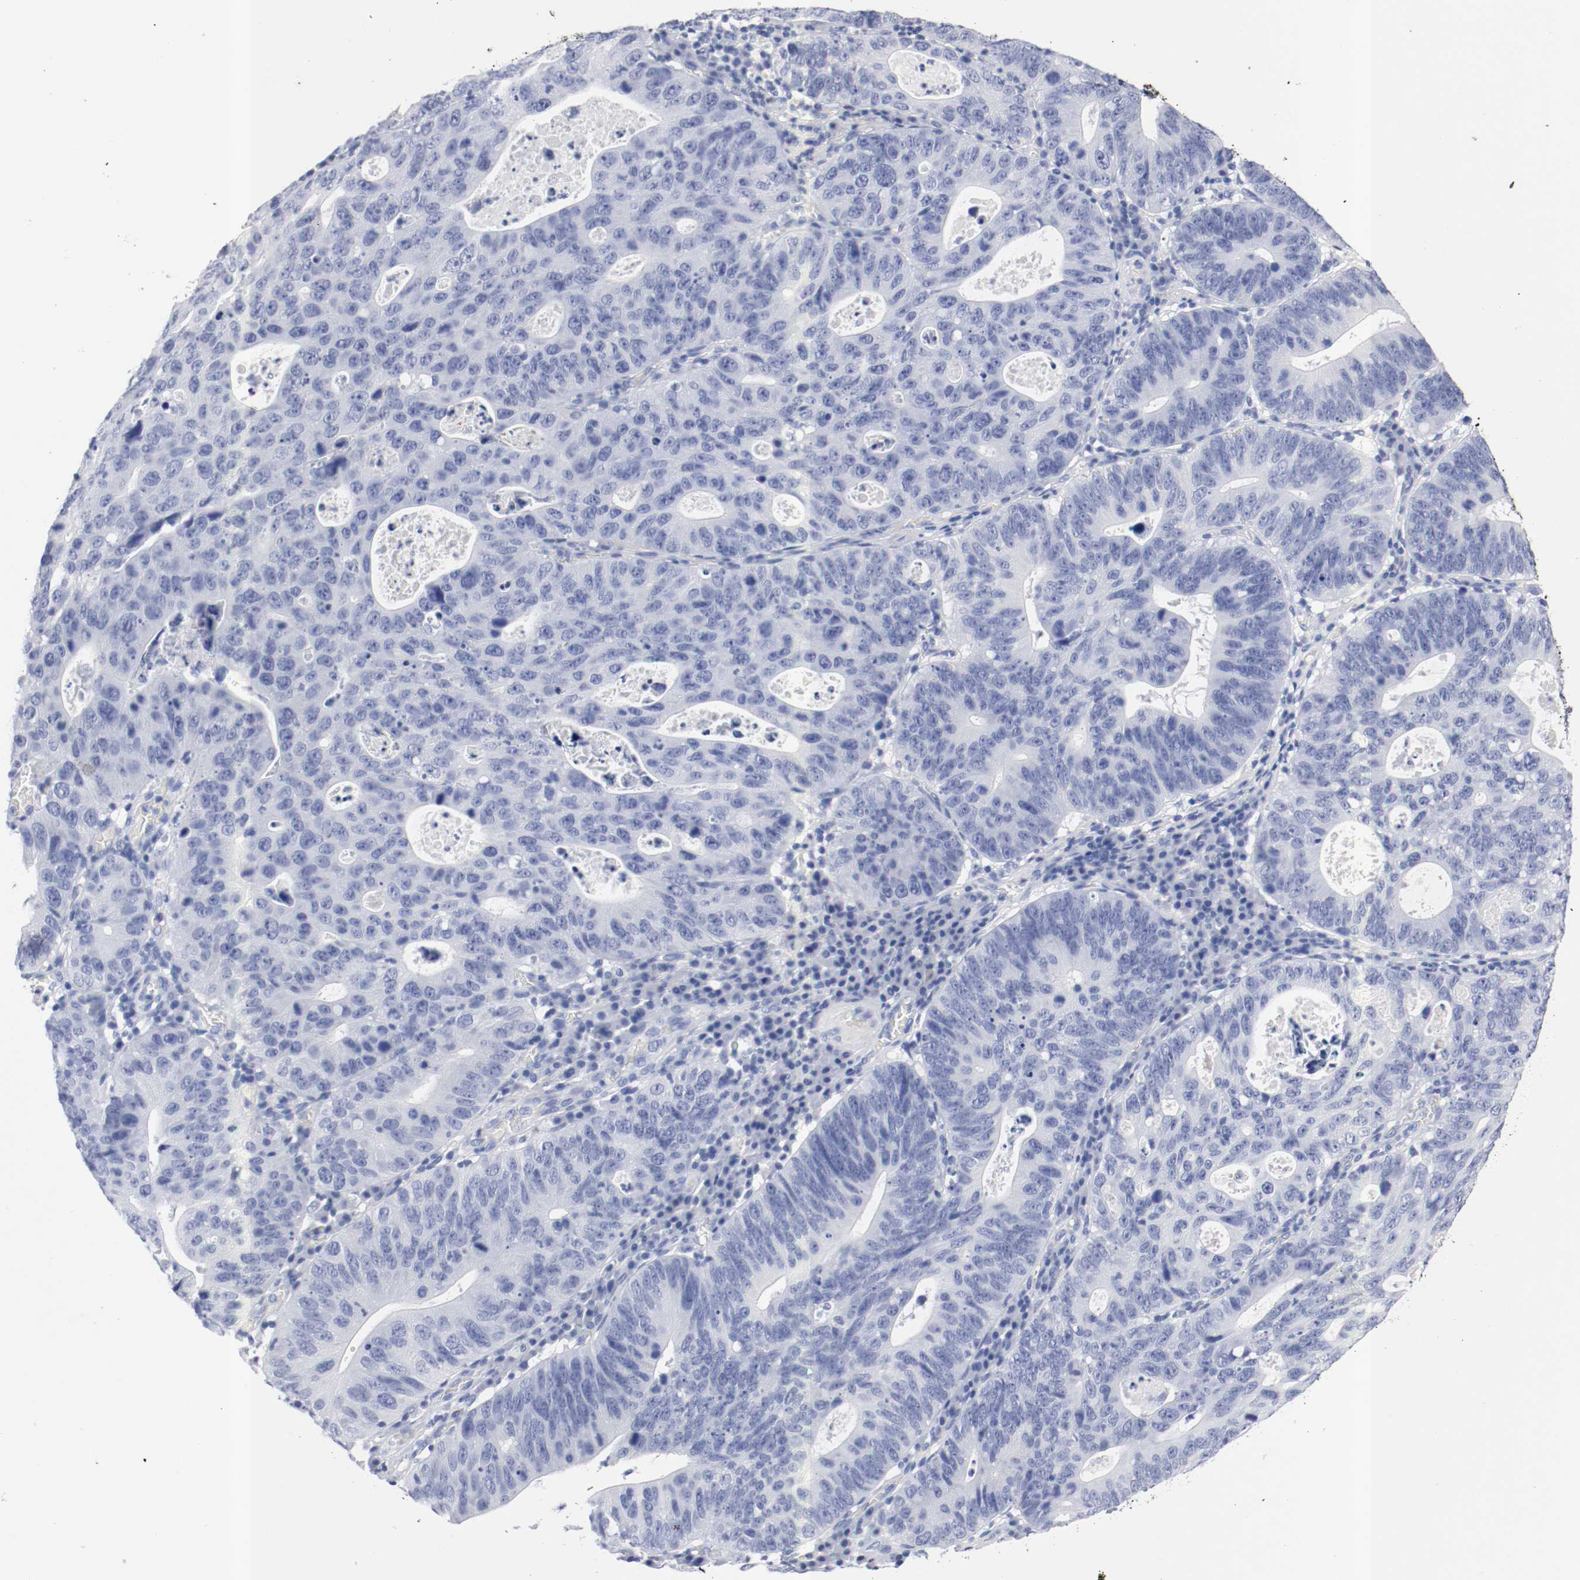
{"staining": {"intensity": "negative", "quantity": "none", "location": "none"}, "tissue": "stomach cancer", "cell_type": "Tumor cells", "image_type": "cancer", "snomed": [{"axis": "morphology", "description": "Adenocarcinoma, NOS"}, {"axis": "topography", "description": "Stomach"}], "caption": "Human adenocarcinoma (stomach) stained for a protein using immunohistochemistry (IHC) demonstrates no expression in tumor cells.", "gene": "GAD1", "patient": {"sex": "male", "age": 59}}